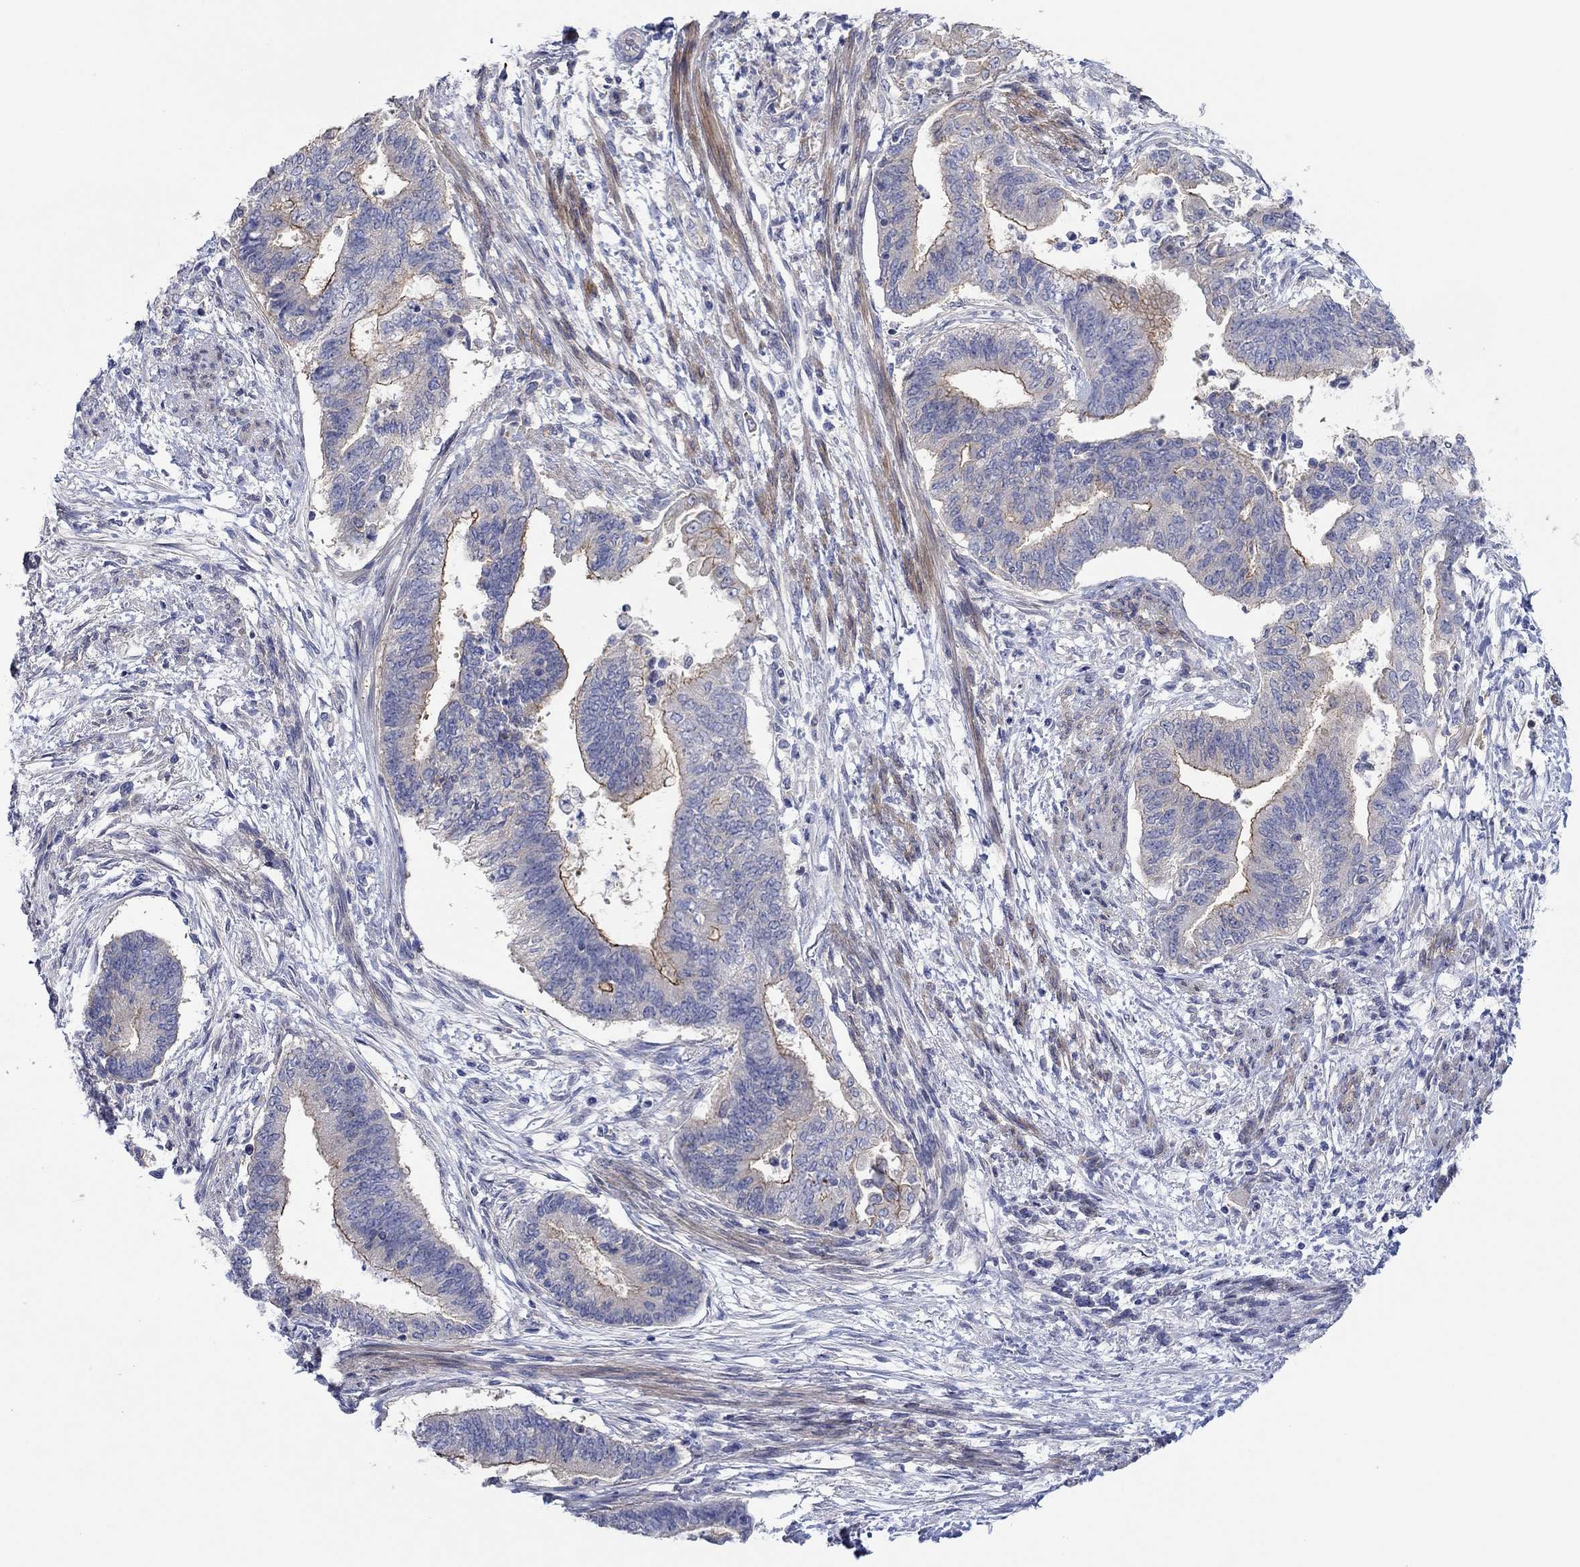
{"staining": {"intensity": "strong", "quantity": "<25%", "location": "cytoplasmic/membranous"}, "tissue": "endometrial cancer", "cell_type": "Tumor cells", "image_type": "cancer", "snomed": [{"axis": "morphology", "description": "Adenocarcinoma, NOS"}, {"axis": "topography", "description": "Endometrium"}], "caption": "Endometrial adenocarcinoma tissue reveals strong cytoplasmic/membranous positivity in approximately <25% of tumor cells, visualized by immunohistochemistry. (DAB (3,3'-diaminobenzidine) = brown stain, brightfield microscopy at high magnification).", "gene": "TPRN", "patient": {"sex": "female", "age": 65}}